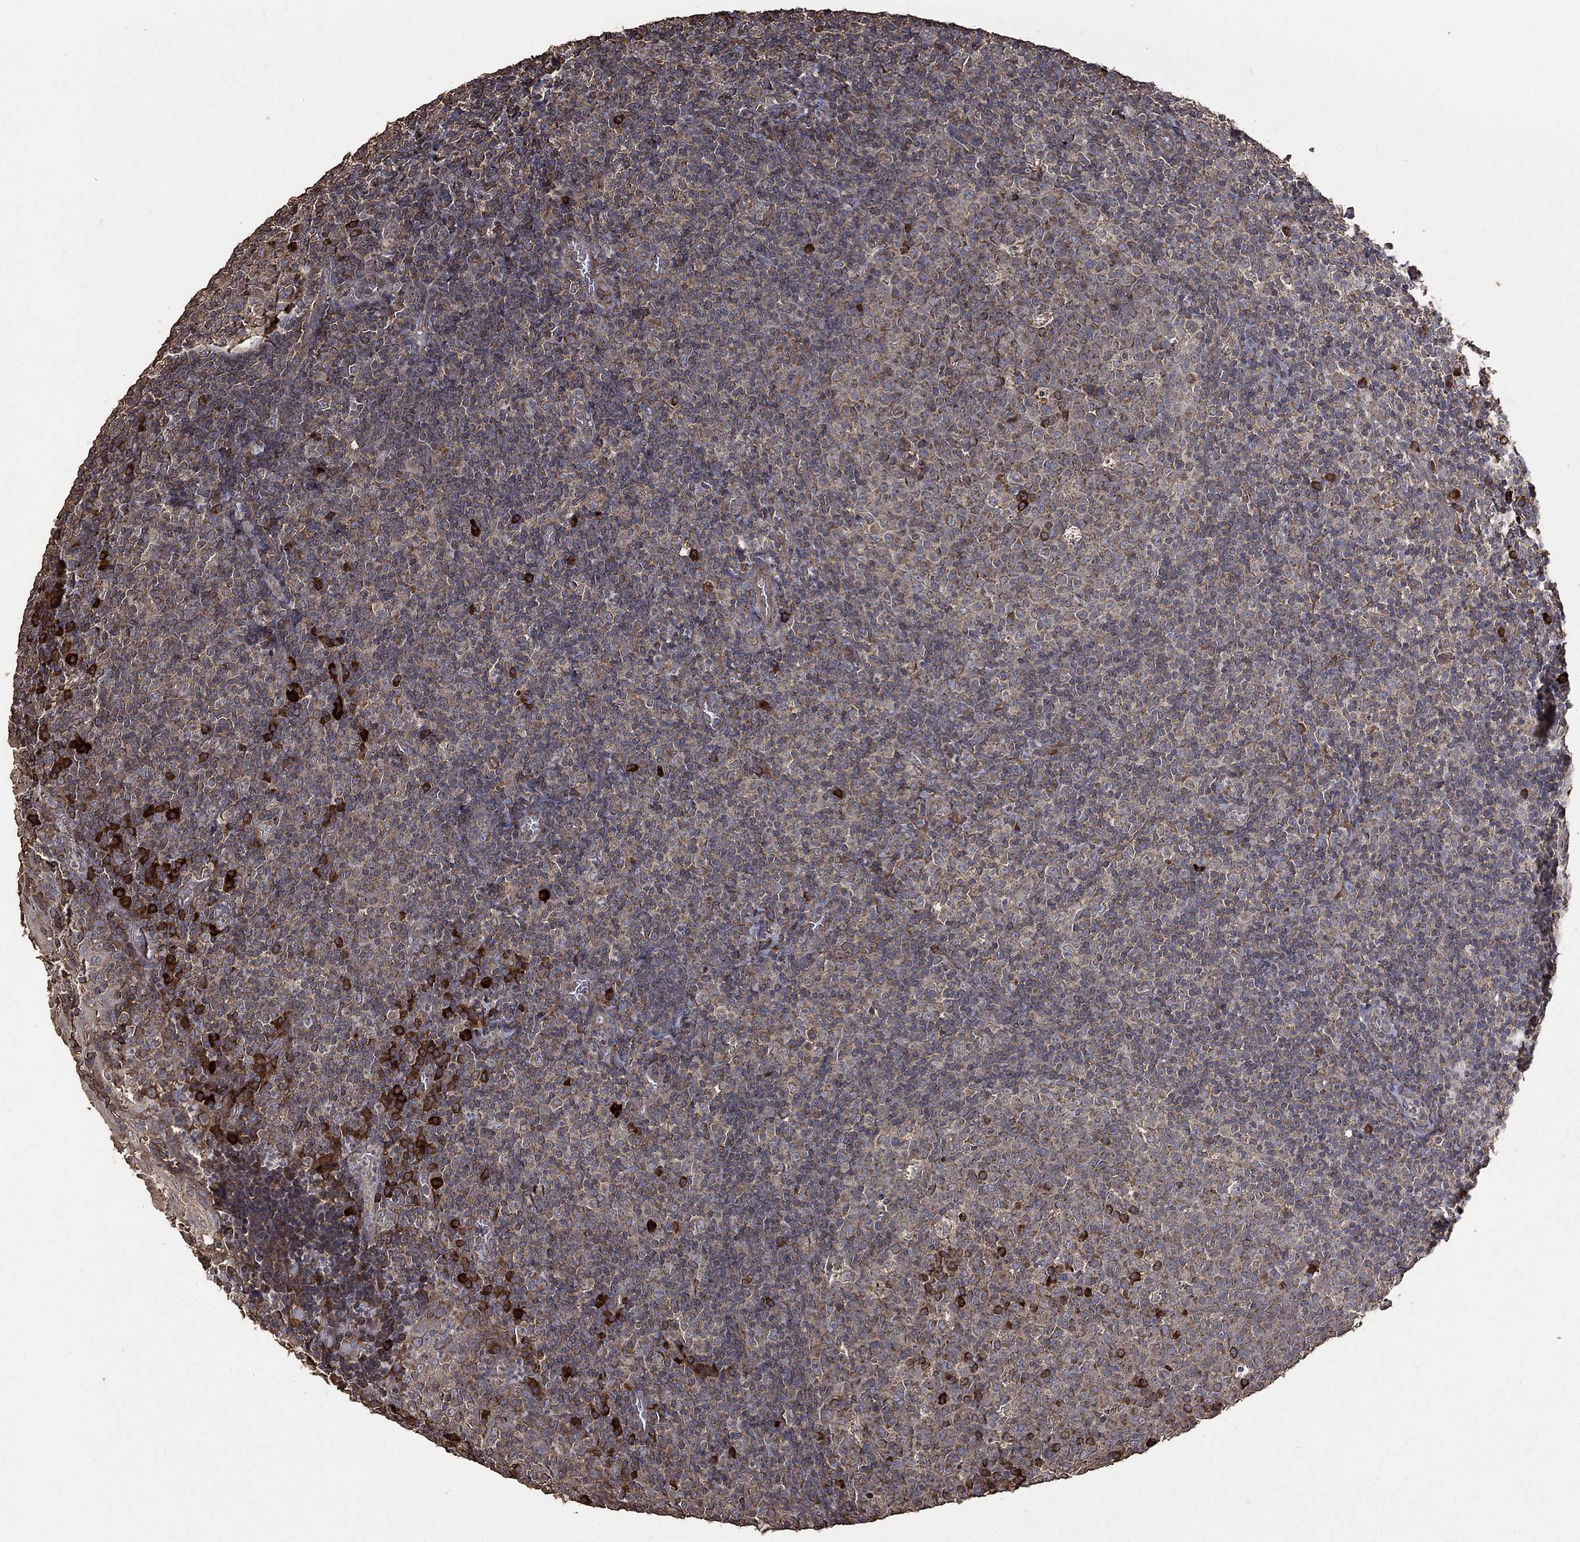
{"staining": {"intensity": "strong", "quantity": "<25%", "location": "cytoplasmic/membranous"}, "tissue": "tonsil", "cell_type": "Germinal center cells", "image_type": "normal", "snomed": [{"axis": "morphology", "description": "Normal tissue, NOS"}, {"axis": "topography", "description": "Tonsil"}], "caption": "A brown stain labels strong cytoplasmic/membranous positivity of a protein in germinal center cells of benign human tonsil.", "gene": "METTL27", "patient": {"sex": "female", "age": 5}}